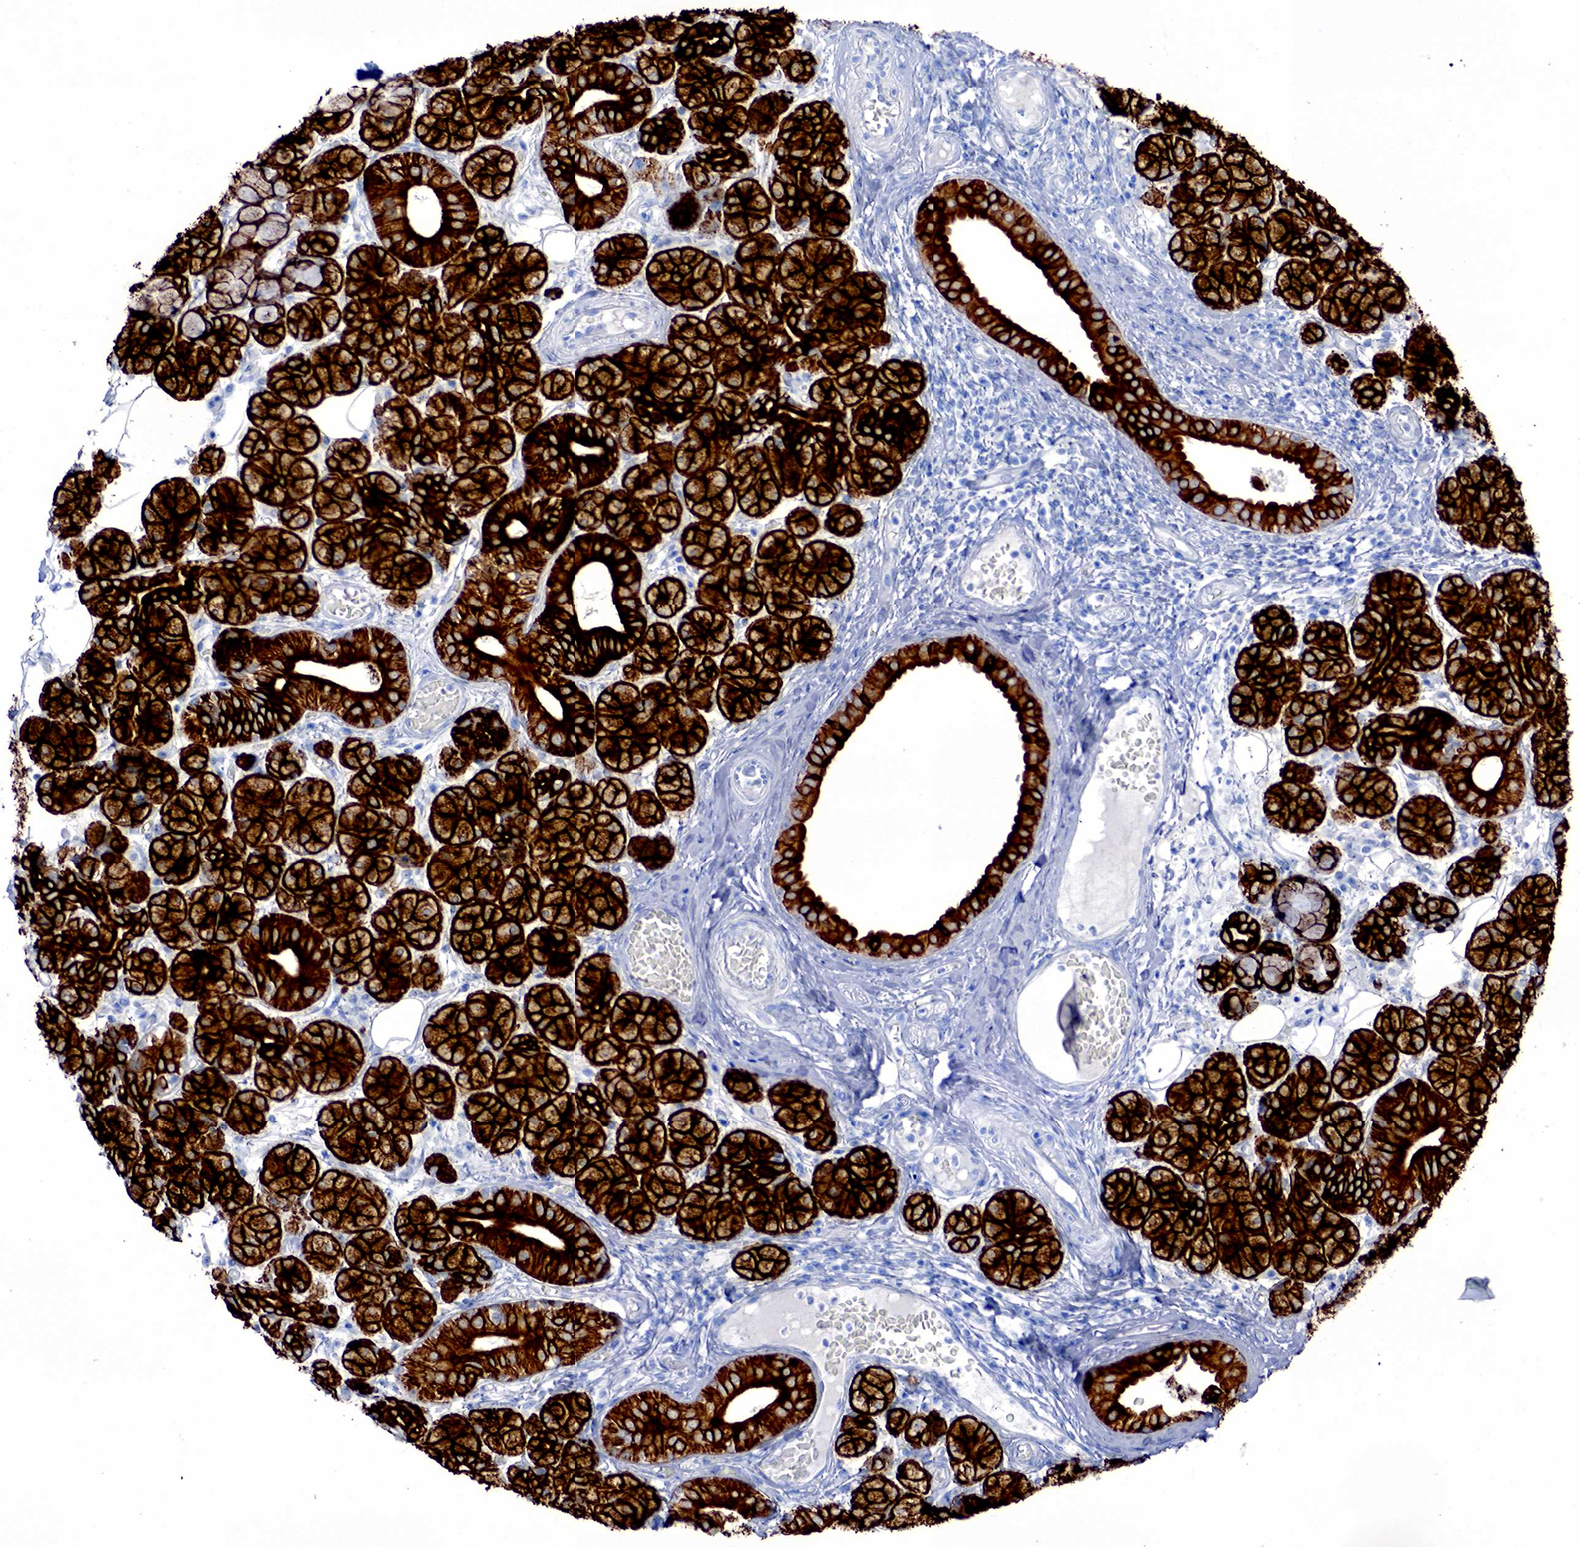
{"staining": {"intensity": "strong", "quantity": ">75%", "location": "cytoplasmic/membranous"}, "tissue": "salivary gland", "cell_type": "Glandular cells", "image_type": "normal", "snomed": [{"axis": "morphology", "description": "Normal tissue, NOS"}, {"axis": "topography", "description": "Salivary gland"}], "caption": "Human salivary gland stained with a brown dye displays strong cytoplasmic/membranous positive expression in approximately >75% of glandular cells.", "gene": "KRT18", "patient": {"sex": "male", "age": 54}}